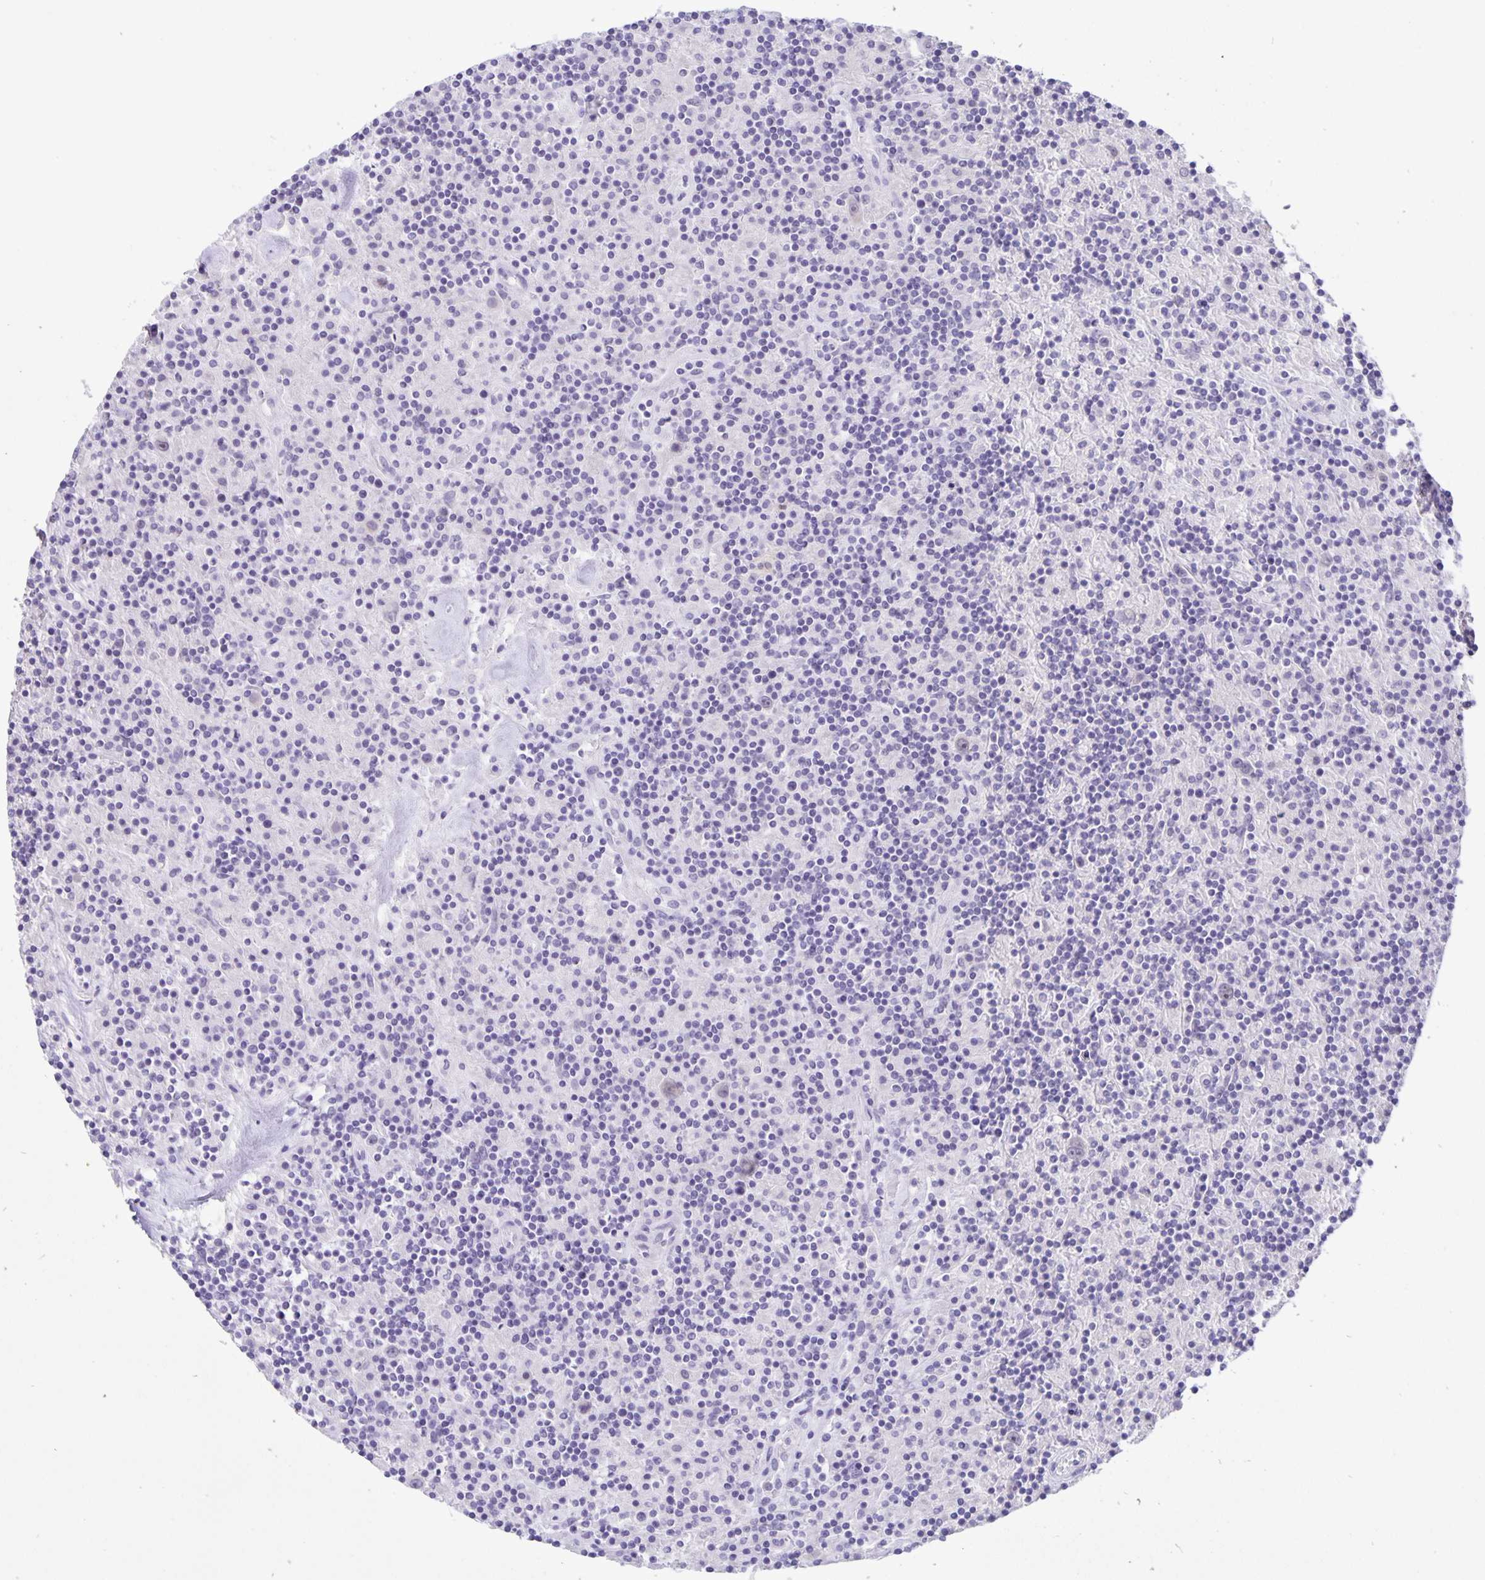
{"staining": {"intensity": "negative", "quantity": "none", "location": "none"}, "tissue": "lymphoma", "cell_type": "Tumor cells", "image_type": "cancer", "snomed": [{"axis": "morphology", "description": "Hodgkin's disease, NOS"}, {"axis": "topography", "description": "Lymph node"}], "caption": "Hodgkin's disease was stained to show a protein in brown. There is no significant expression in tumor cells.", "gene": "ERMN", "patient": {"sex": "male", "age": 70}}